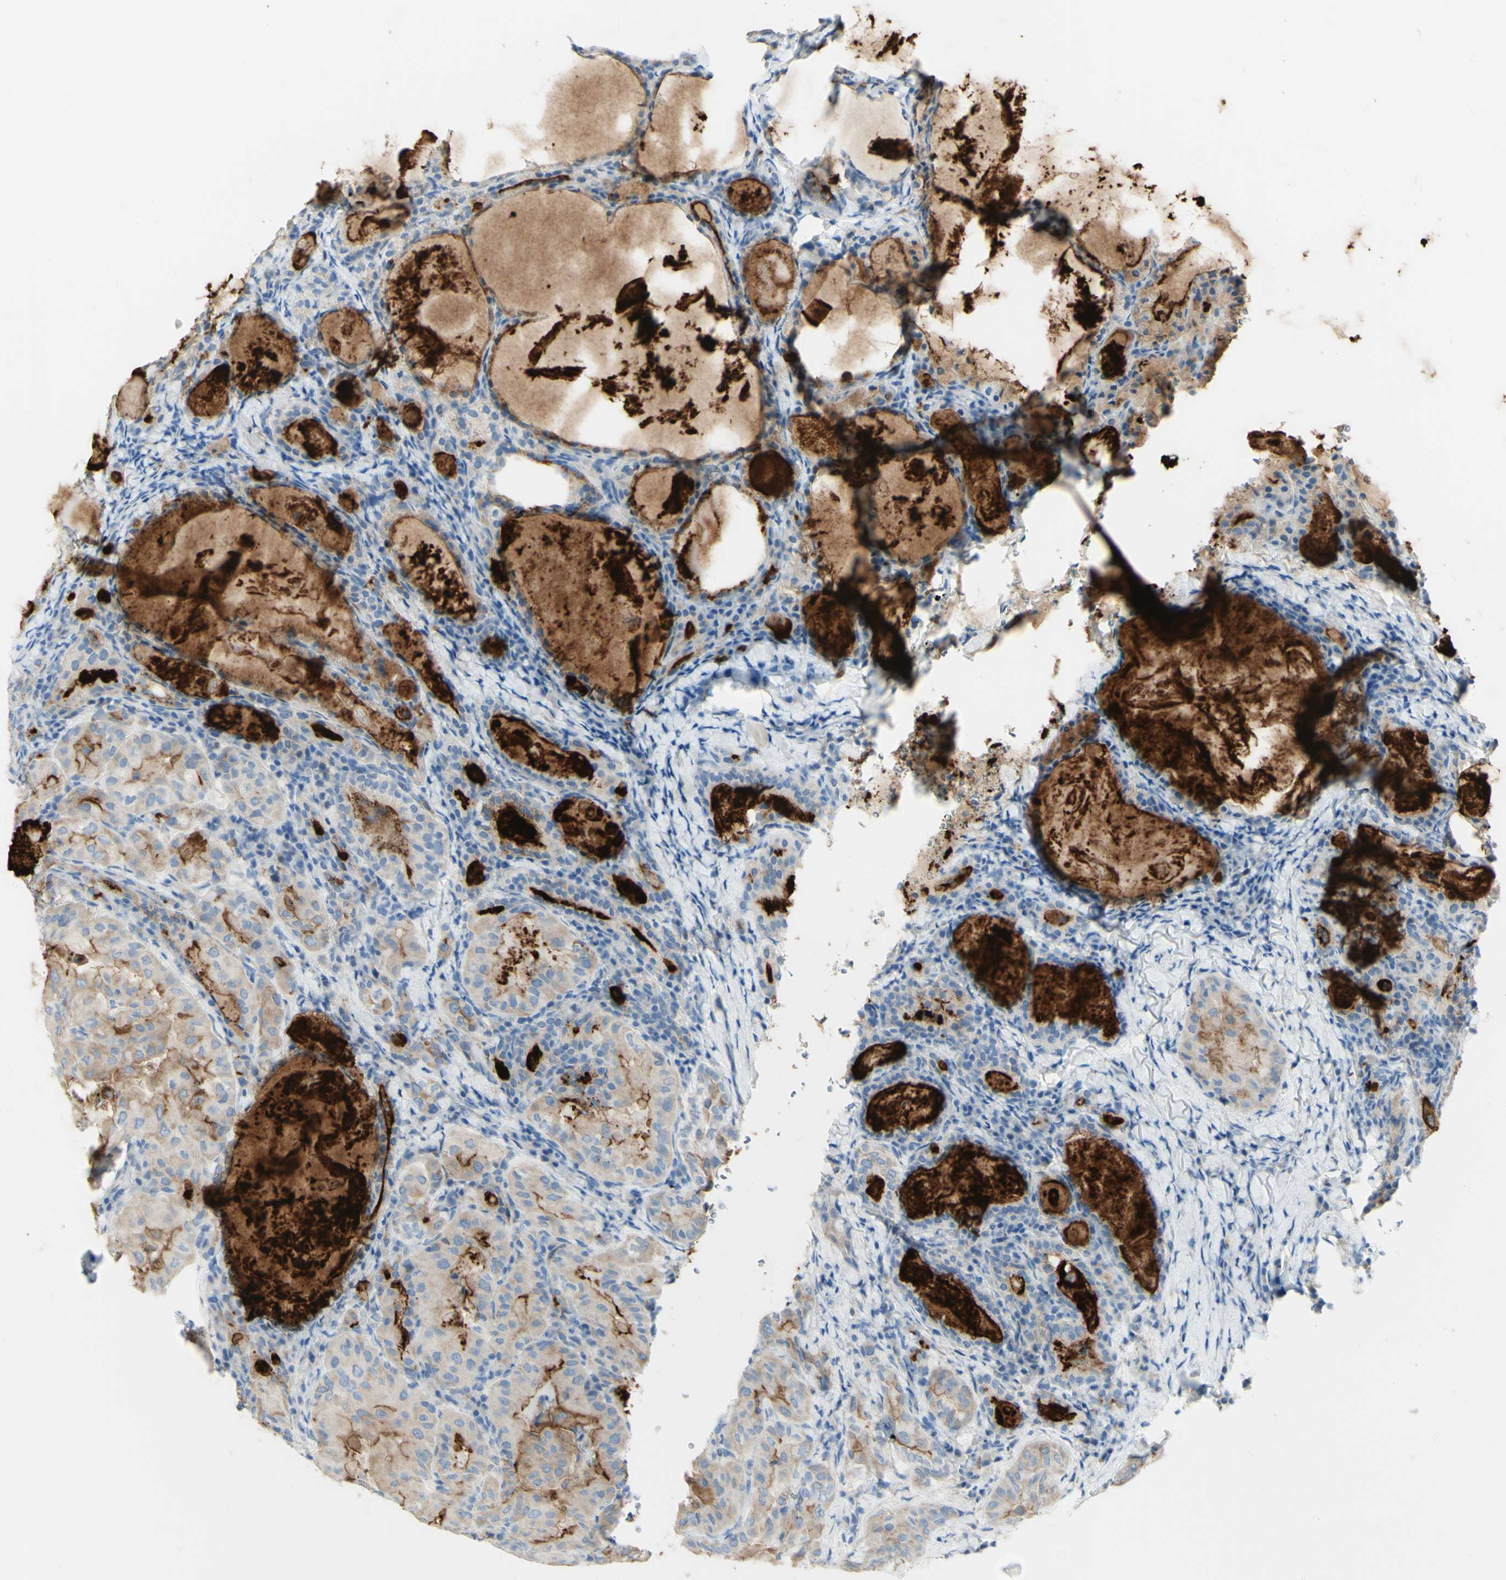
{"staining": {"intensity": "weak", "quantity": "<25%", "location": "cytoplasmic/membranous"}, "tissue": "thyroid cancer", "cell_type": "Tumor cells", "image_type": "cancer", "snomed": [{"axis": "morphology", "description": "Papillary adenocarcinoma, NOS"}, {"axis": "topography", "description": "Thyroid gland"}], "caption": "There is no significant expression in tumor cells of thyroid cancer. The staining is performed using DAB brown chromogen with nuclei counter-stained in using hematoxylin.", "gene": "TSPAN1", "patient": {"sex": "female", "age": 42}}